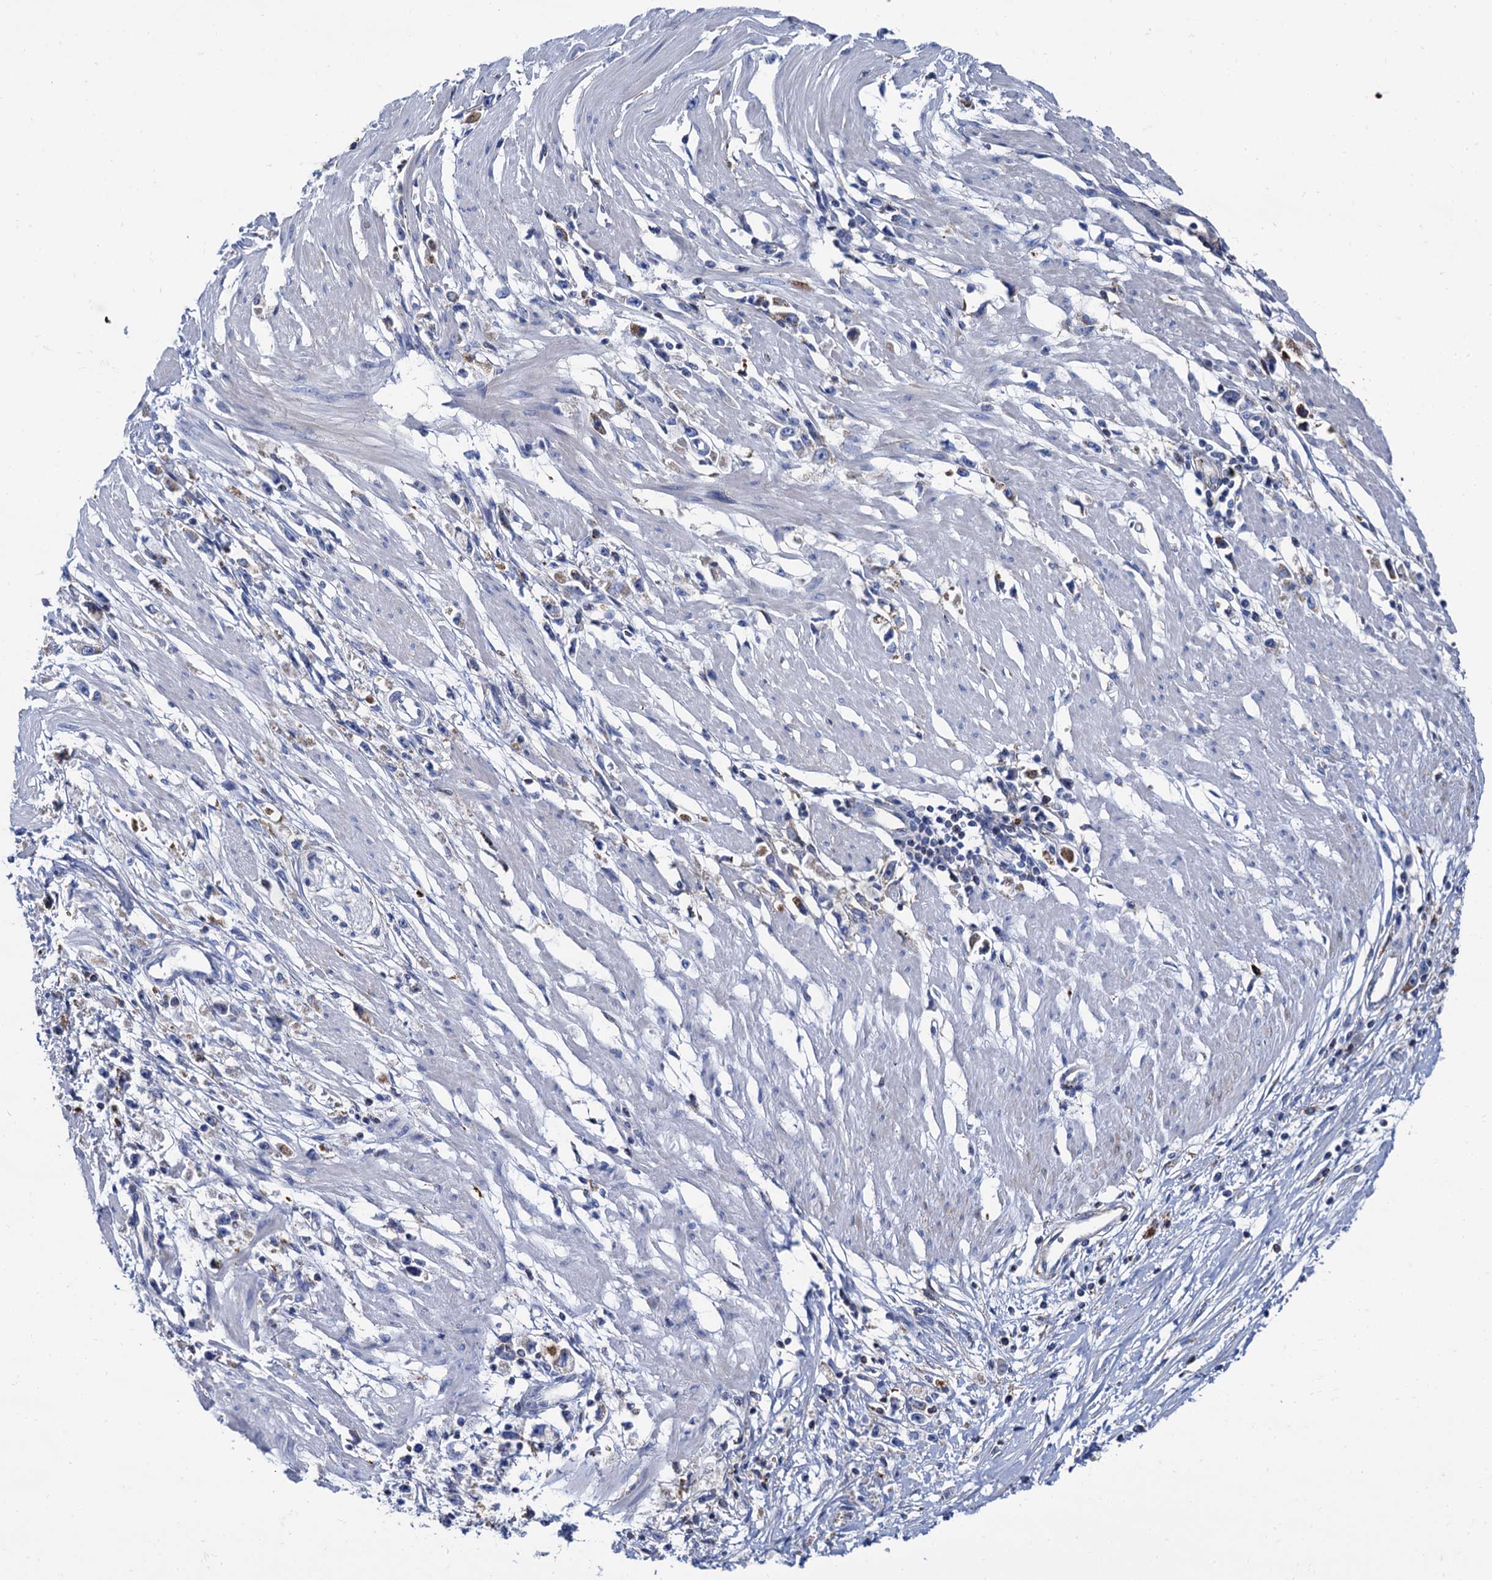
{"staining": {"intensity": "negative", "quantity": "none", "location": "none"}, "tissue": "stomach cancer", "cell_type": "Tumor cells", "image_type": "cancer", "snomed": [{"axis": "morphology", "description": "Adenocarcinoma, NOS"}, {"axis": "topography", "description": "Stomach"}], "caption": "Adenocarcinoma (stomach) was stained to show a protein in brown. There is no significant staining in tumor cells.", "gene": "APOD", "patient": {"sex": "female", "age": 59}}